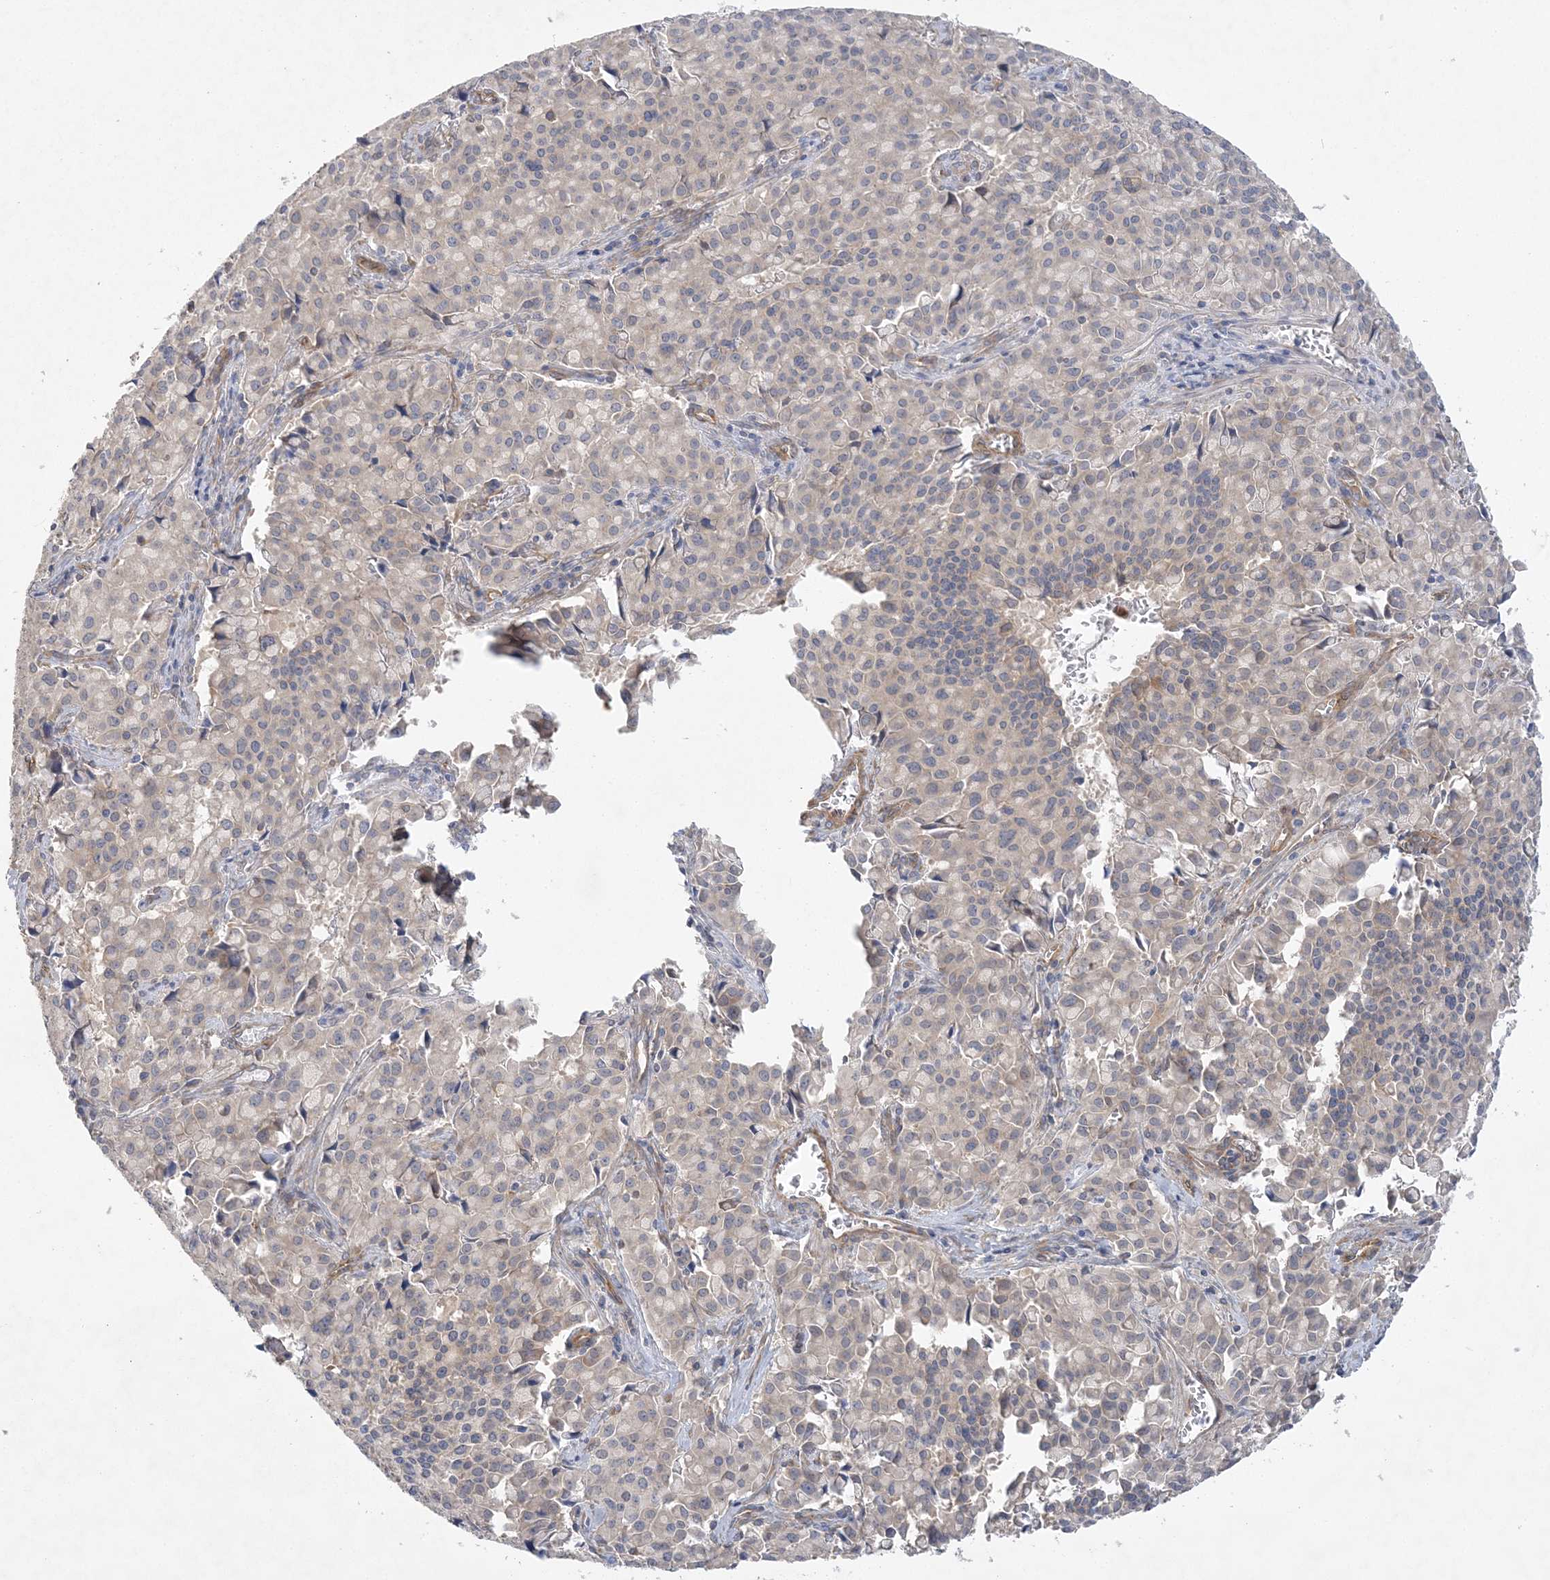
{"staining": {"intensity": "negative", "quantity": "none", "location": "none"}, "tissue": "pancreatic cancer", "cell_type": "Tumor cells", "image_type": "cancer", "snomed": [{"axis": "morphology", "description": "Adenocarcinoma, NOS"}, {"axis": "topography", "description": "Pancreas"}], "caption": "This is an IHC photomicrograph of adenocarcinoma (pancreatic). There is no expression in tumor cells.", "gene": "MAP4K5", "patient": {"sex": "male", "age": 65}}